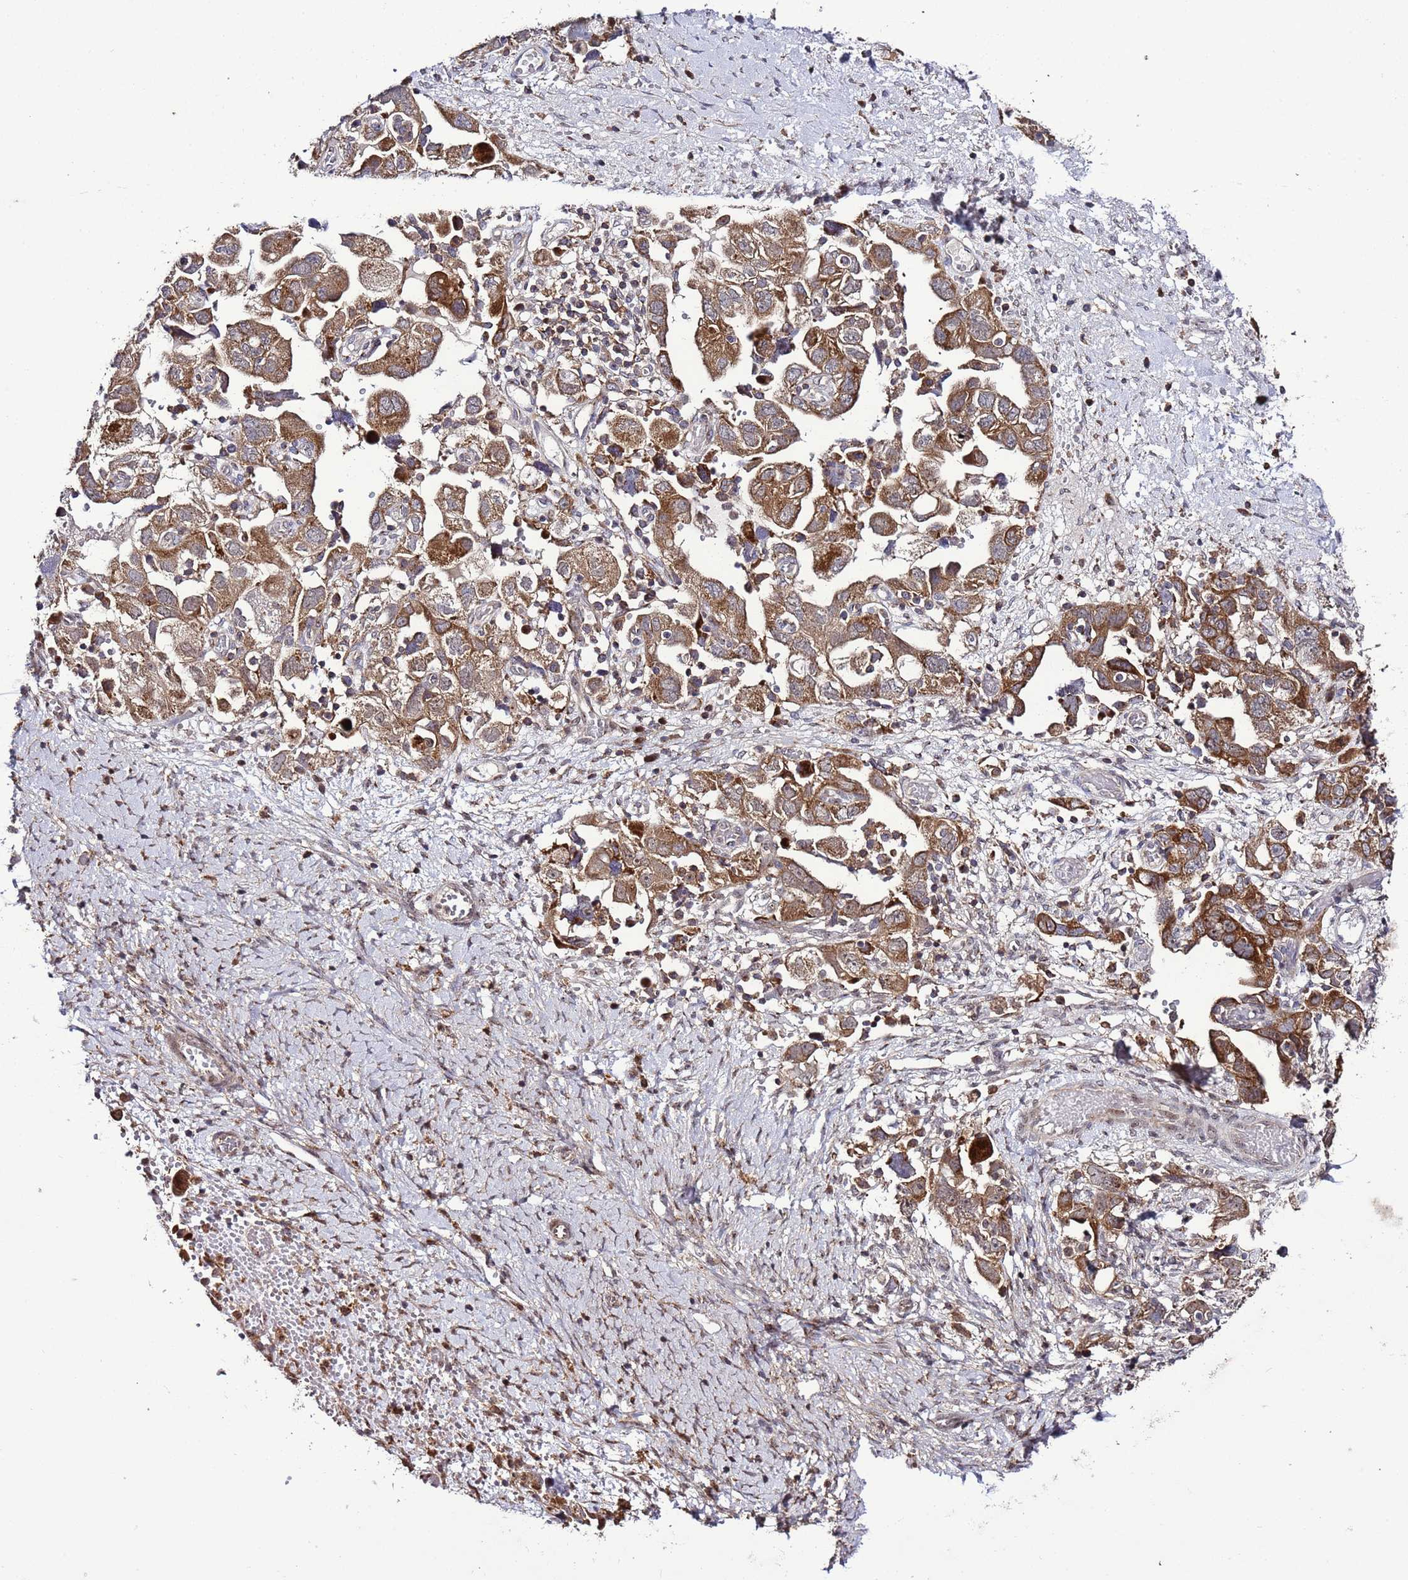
{"staining": {"intensity": "moderate", "quantity": ">75%", "location": "cytoplasmic/membranous"}, "tissue": "ovarian cancer", "cell_type": "Tumor cells", "image_type": "cancer", "snomed": [{"axis": "morphology", "description": "Carcinoma, NOS"}, {"axis": "morphology", "description": "Cystadenocarcinoma, serous, NOS"}, {"axis": "topography", "description": "Ovary"}], "caption": "High-magnification brightfield microscopy of ovarian cancer (serous cystadenocarcinoma) stained with DAB (3,3'-diaminobenzidine) (brown) and counterstained with hematoxylin (blue). tumor cells exhibit moderate cytoplasmic/membranous staining is appreciated in approximately>75% of cells. The staining was performed using DAB (3,3'-diaminobenzidine) to visualize the protein expression in brown, while the nuclei were stained in blue with hematoxylin (Magnification: 20x).", "gene": "TMEM176B", "patient": {"sex": "female", "age": 69}}